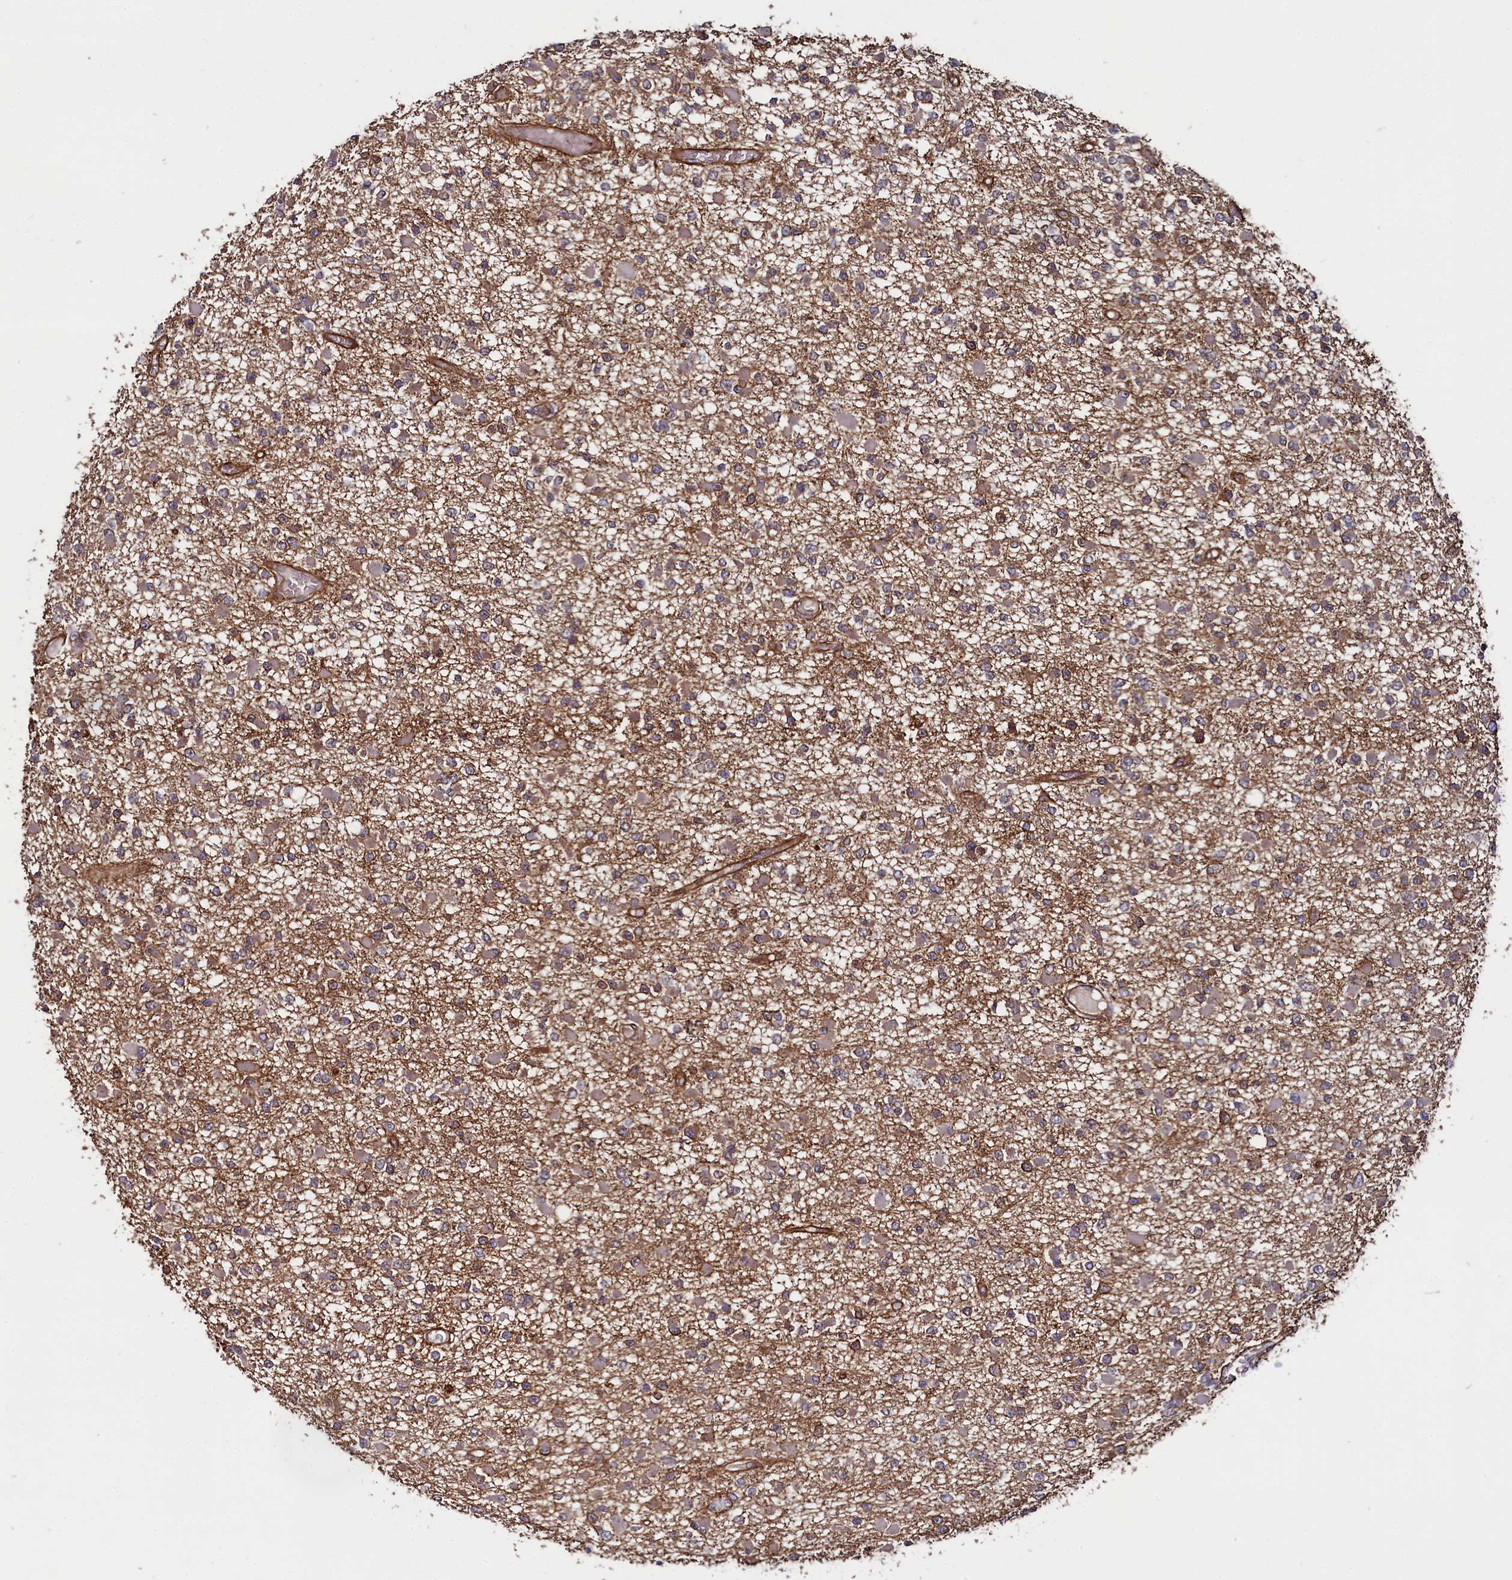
{"staining": {"intensity": "weak", "quantity": "<25%", "location": "cytoplasmic/membranous"}, "tissue": "glioma", "cell_type": "Tumor cells", "image_type": "cancer", "snomed": [{"axis": "morphology", "description": "Glioma, malignant, Low grade"}, {"axis": "topography", "description": "Brain"}], "caption": "High power microscopy image of an immunohistochemistry (IHC) micrograph of low-grade glioma (malignant), revealing no significant expression in tumor cells.", "gene": "SVIP", "patient": {"sex": "female", "age": 22}}